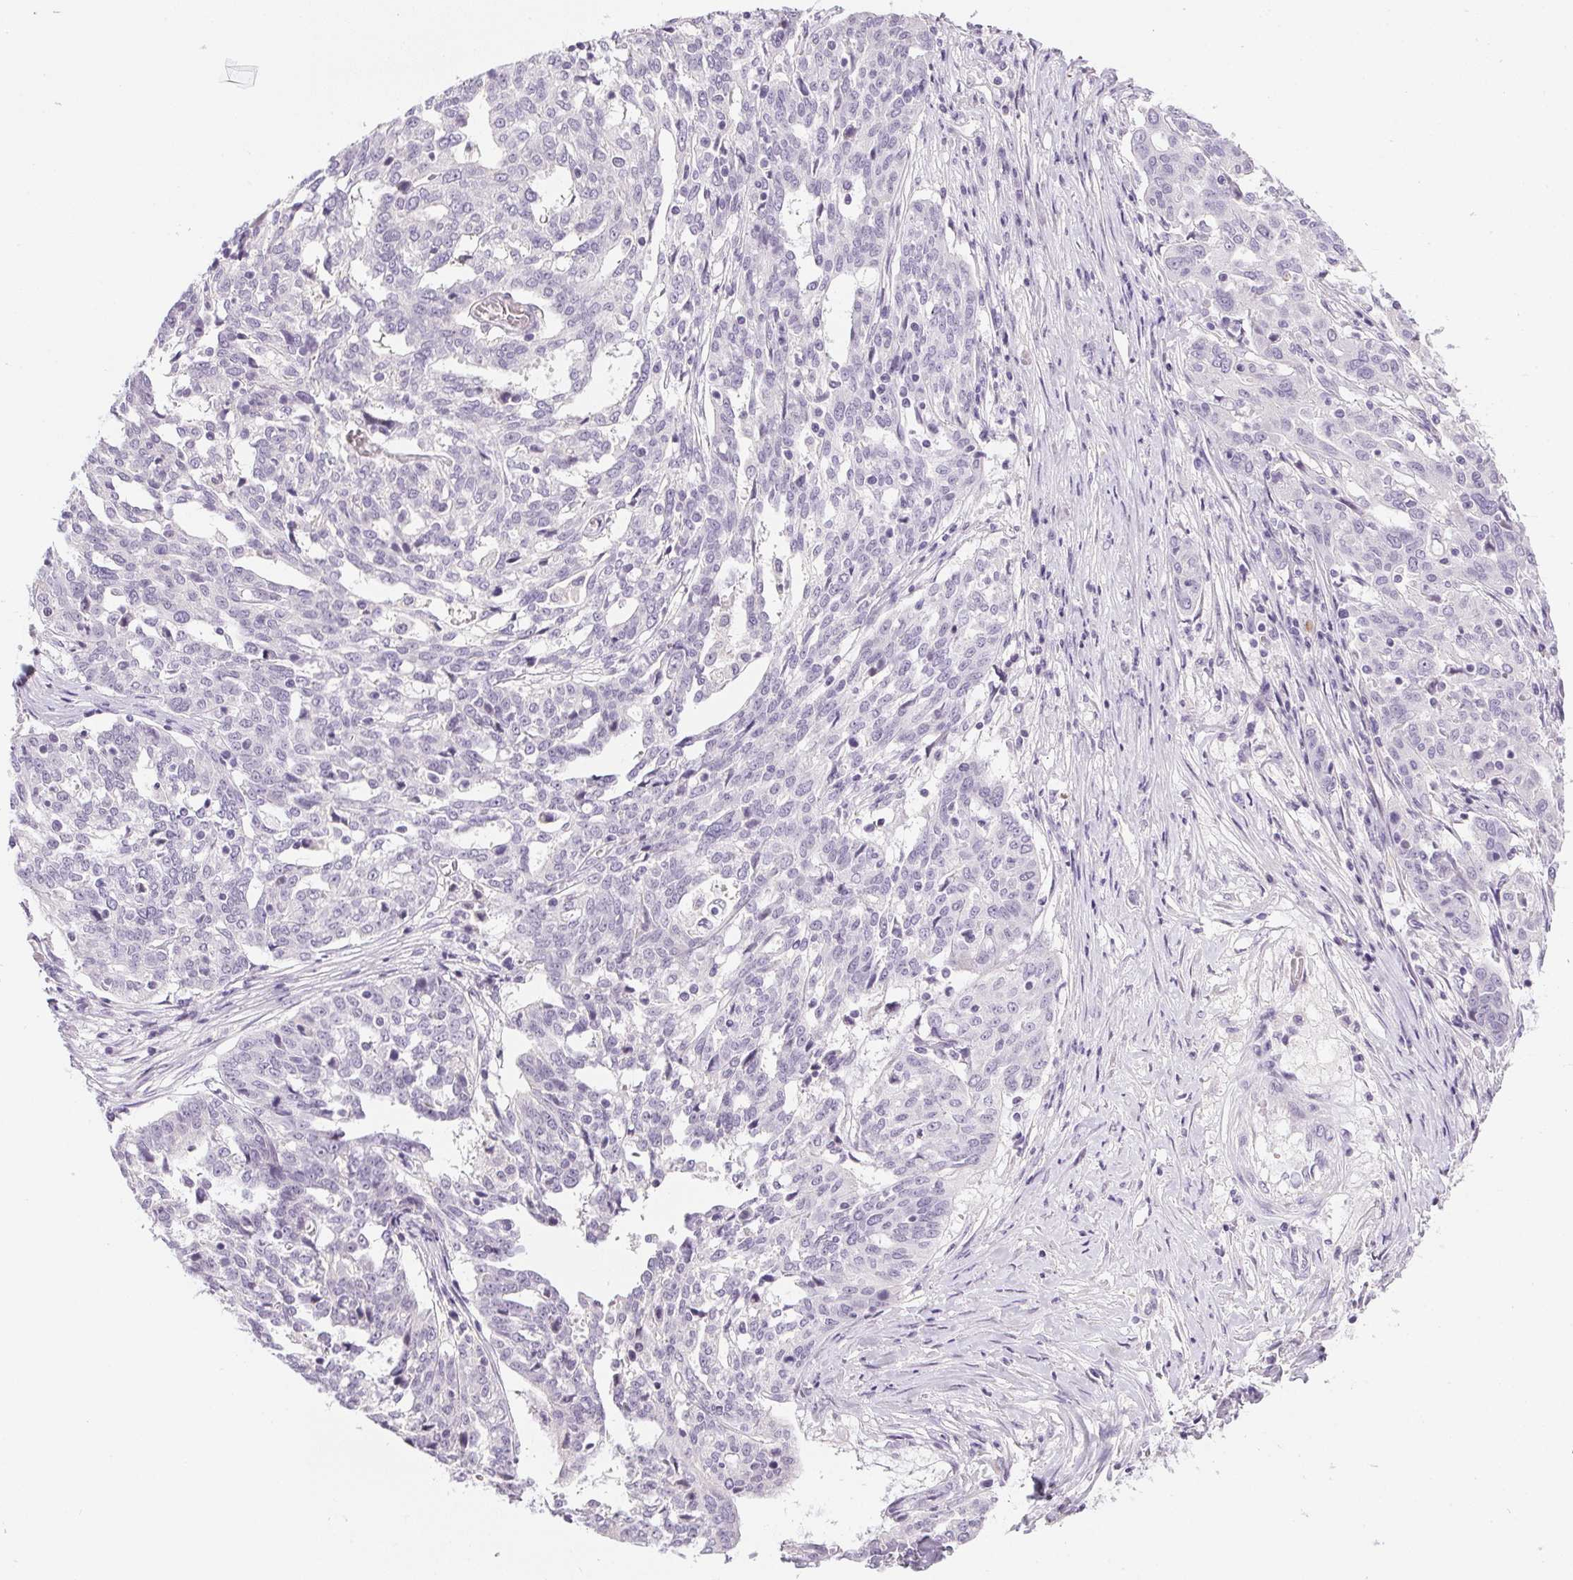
{"staining": {"intensity": "negative", "quantity": "none", "location": "none"}, "tissue": "ovarian cancer", "cell_type": "Tumor cells", "image_type": "cancer", "snomed": [{"axis": "morphology", "description": "Cystadenocarcinoma, serous, NOS"}, {"axis": "topography", "description": "Ovary"}], "caption": "Tumor cells show no significant protein positivity in ovarian serous cystadenocarcinoma. (DAB immunohistochemistry (IHC) visualized using brightfield microscopy, high magnification).", "gene": "GSDMC", "patient": {"sex": "female", "age": 67}}